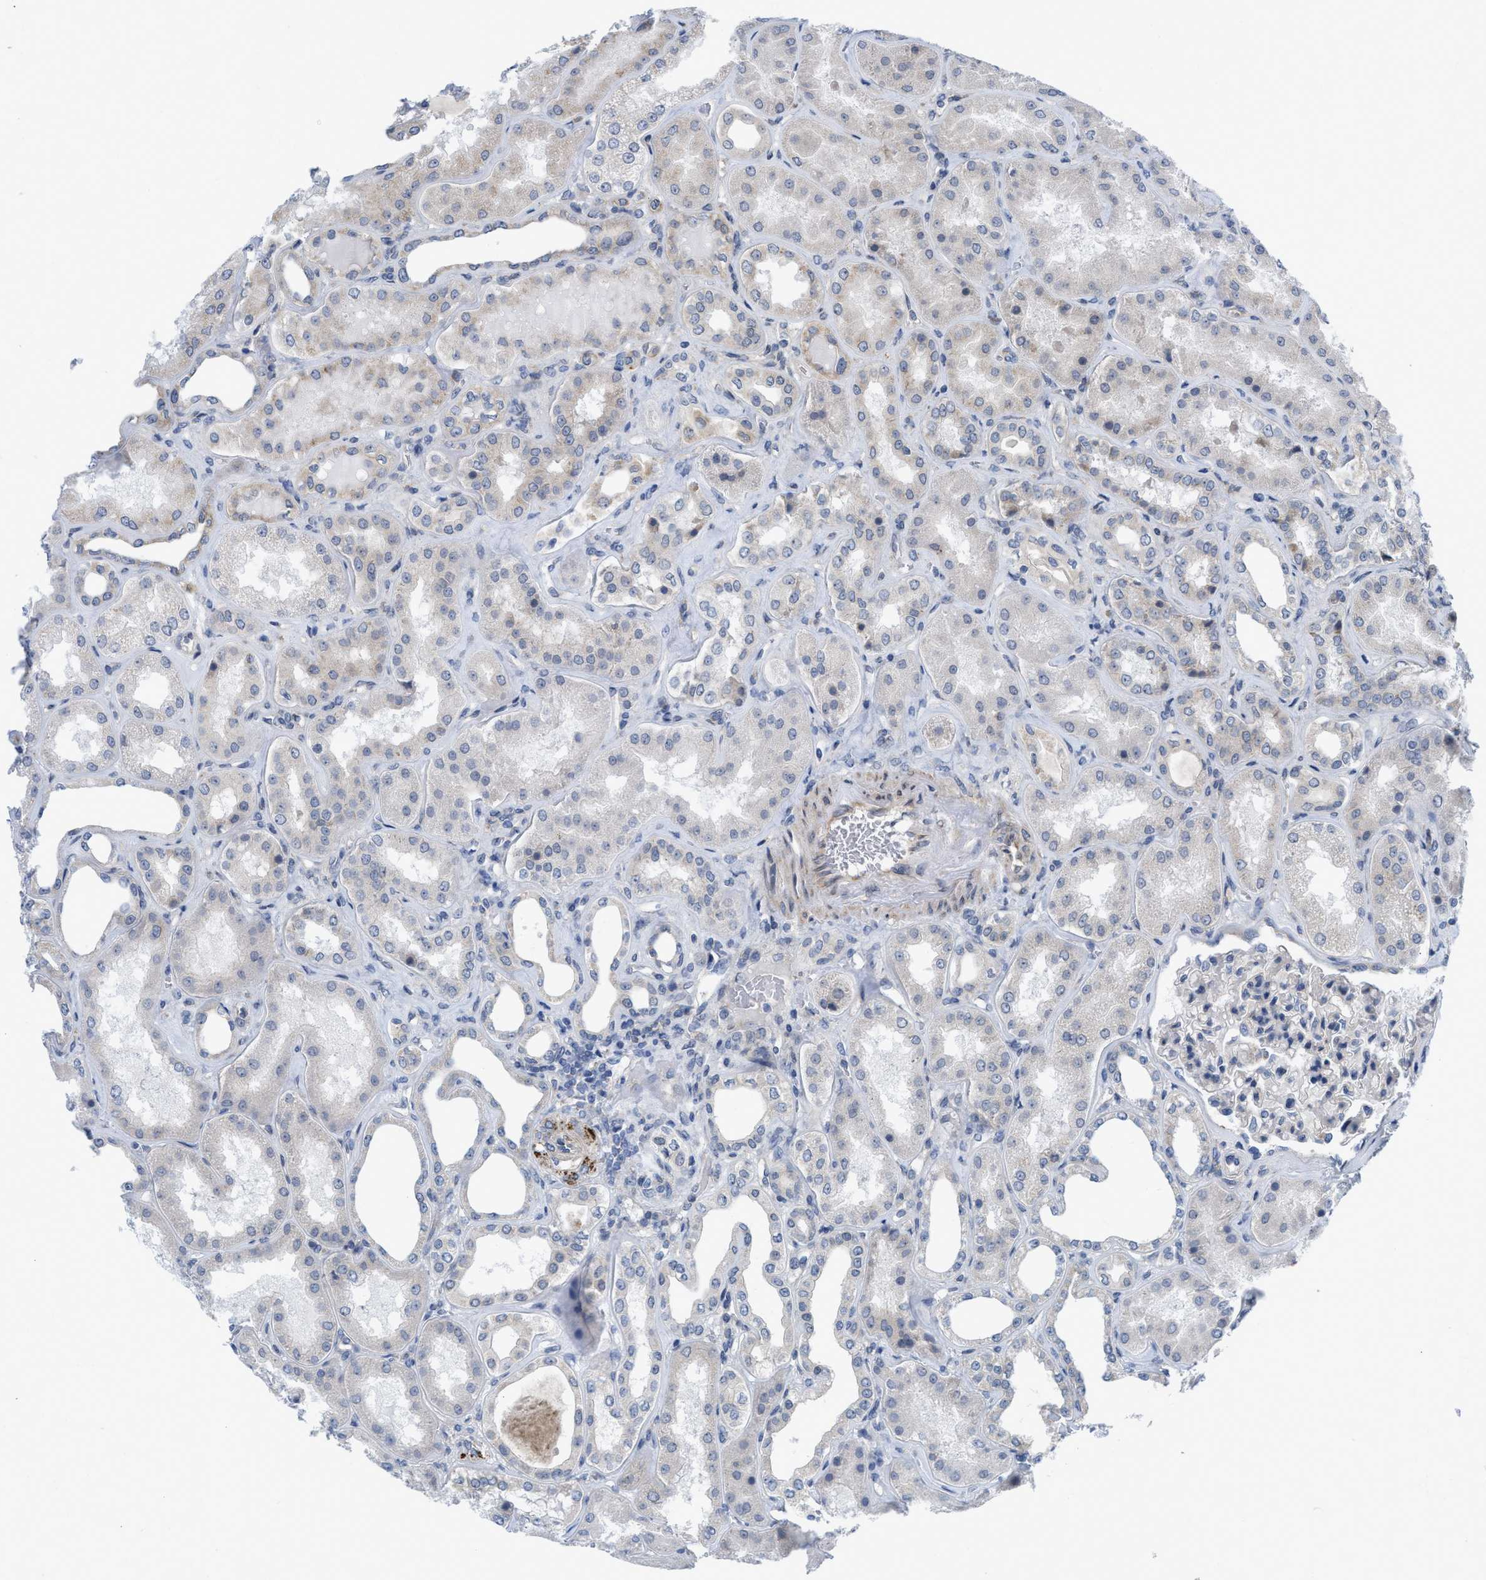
{"staining": {"intensity": "weak", "quantity": "<25%", "location": "cytoplasmic/membranous"}, "tissue": "kidney", "cell_type": "Cells in glomeruli", "image_type": "normal", "snomed": [{"axis": "morphology", "description": "Normal tissue, NOS"}, {"axis": "topography", "description": "Kidney"}], "caption": "High magnification brightfield microscopy of benign kidney stained with DAB (brown) and counterstained with hematoxylin (blue): cells in glomeruli show no significant positivity. Brightfield microscopy of IHC stained with DAB (3,3'-diaminobenzidine) (brown) and hematoxylin (blue), captured at high magnification.", "gene": "EOGT", "patient": {"sex": "female", "age": 56}}